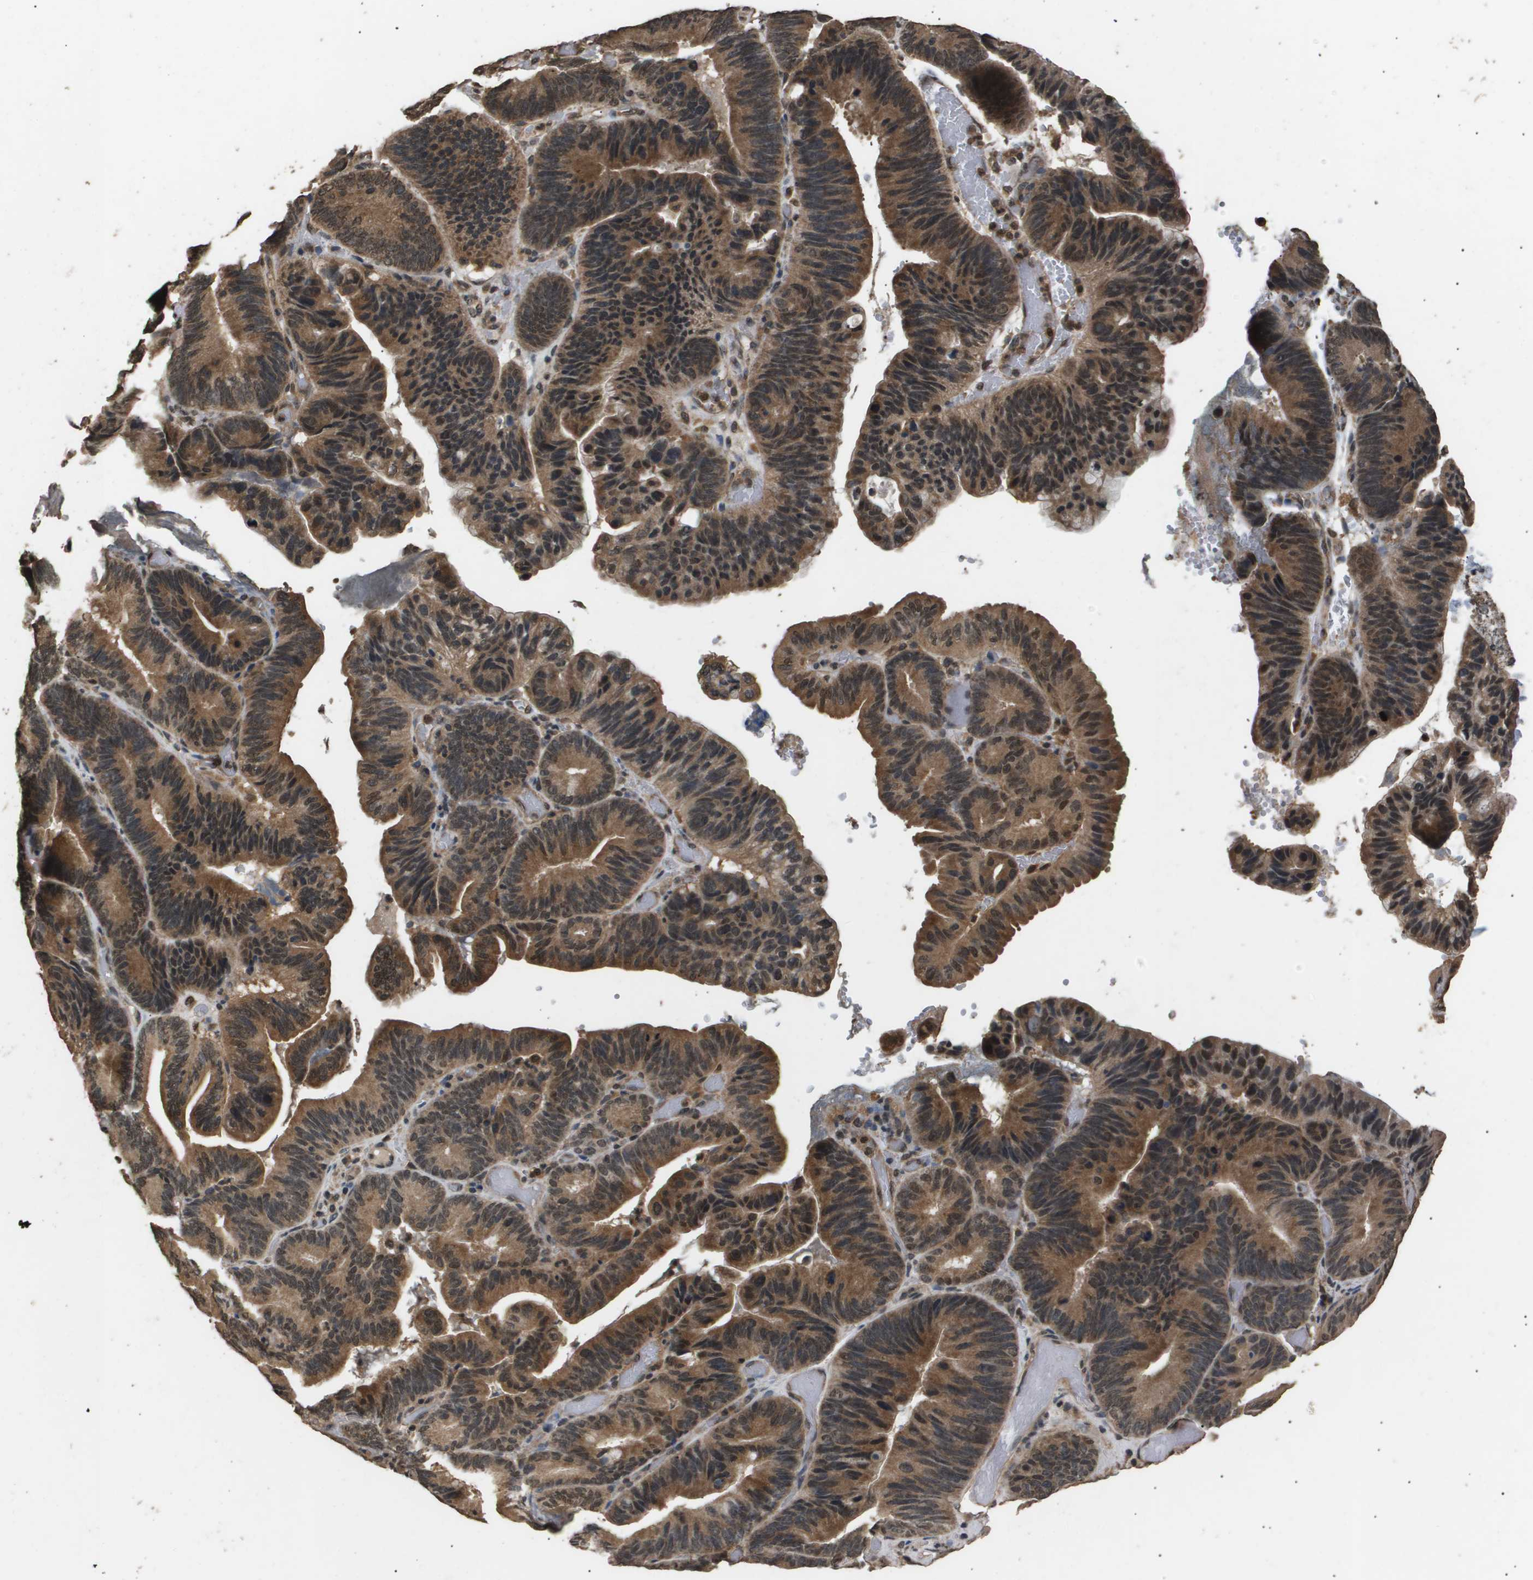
{"staining": {"intensity": "moderate", "quantity": ">75%", "location": "cytoplasmic/membranous,nuclear"}, "tissue": "pancreatic cancer", "cell_type": "Tumor cells", "image_type": "cancer", "snomed": [{"axis": "morphology", "description": "Adenocarcinoma, NOS"}, {"axis": "topography", "description": "Pancreas"}], "caption": "IHC photomicrograph of human adenocarcinoma (pancreatic) stained for a protein (brown), which shows medium levels of moderate cytoplasmic/membranous and nuclear staining in approximately >75% of tumor cells.", "gene": "ING1", "patient": {"sex": "male", "age": 82}}